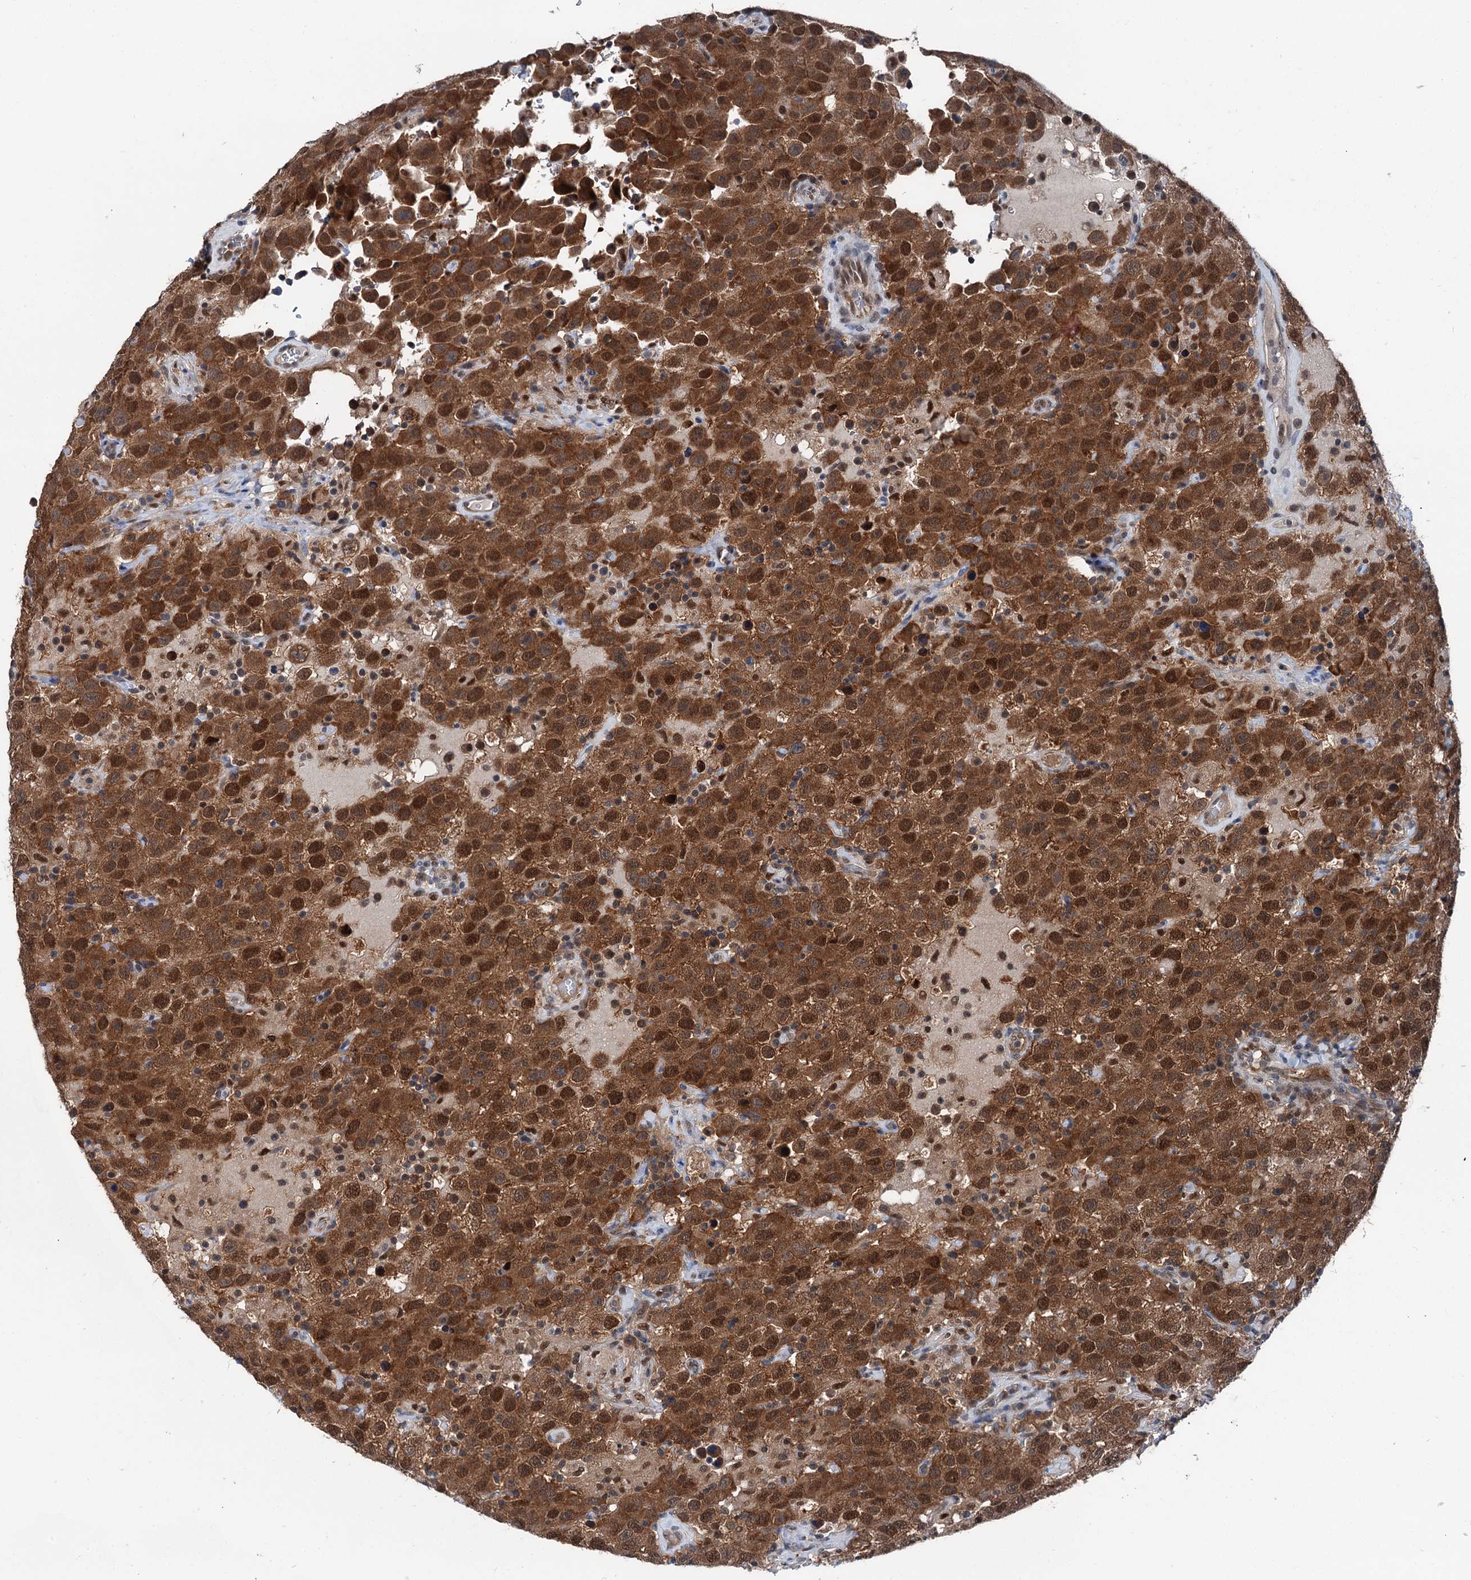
{"staining": {"intensity": "strong", "quantity": ">75%", "location": "cytoplasmic/membranous,nuclear"}, "tissue": "testis cancer", "cell_type": "Tumor cells", "image_type": "cancer", "snomed": [{"axis": "morphology", "description": "Seminoma, NOS"}, {"axis": "topography", "description": "Testis"}], "caption": "Seminoma (testis) tissue shows strong cytoplasmic/membranous and nuclear staining in about >75% of tumor cells, visualized by immunohistochemistry. Immunohistochemistry stains the protein in brown and the nuclei are stained blue.", "gene": "PSMD13", "patient": {"sex": "male", "age": 41}}